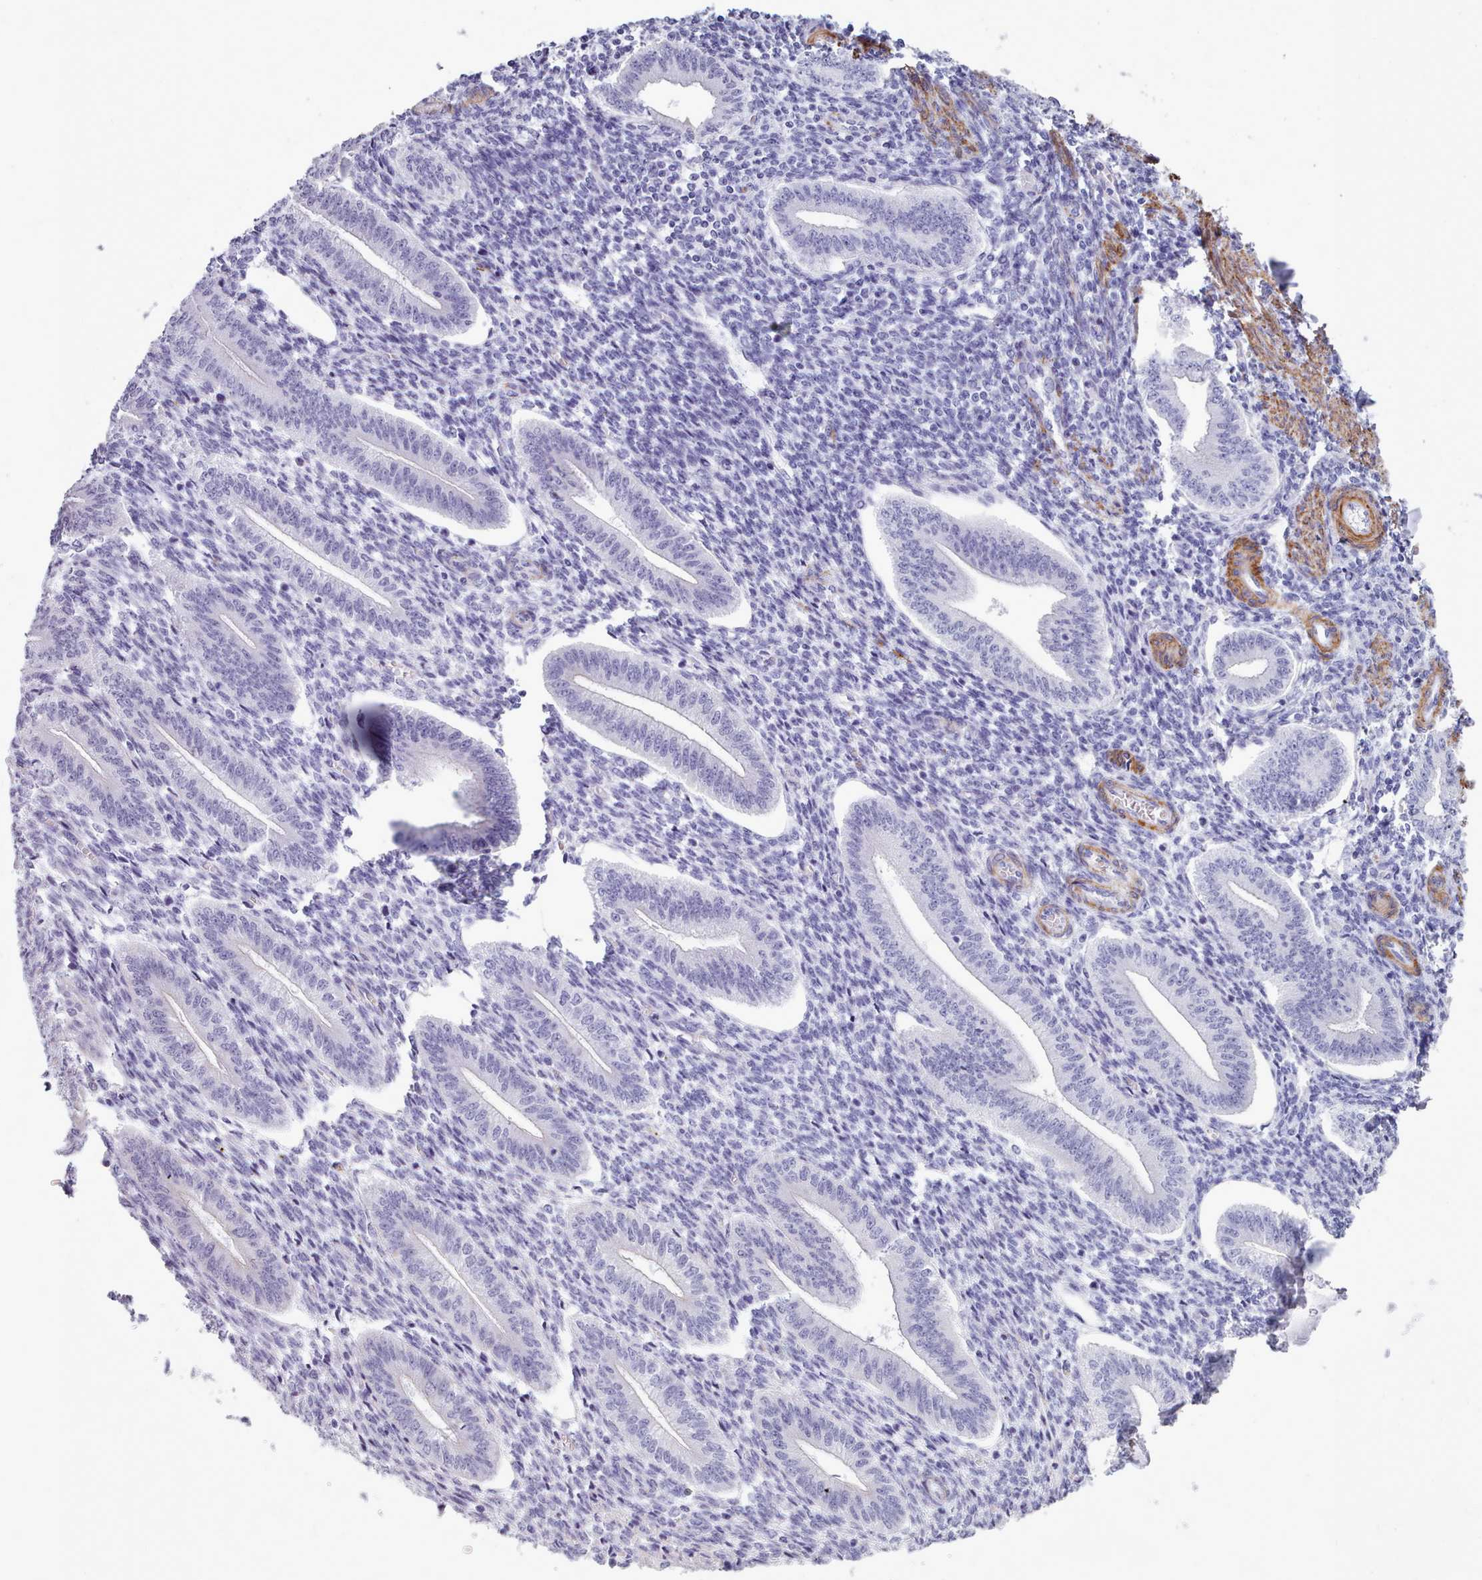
{"staining": {"intensity": "negative", "quantity": "none", "location": "none"}, "tissue": "endometrium", "cell_type": "Cells in endometrial stroma", "image_type": "normal", "snomed": [{"axis": "morphology", "description": "Normal tissue, NOS"}, {"axis": "topography", "description": "Endometrium"}], "caption": "Immunohistochemistry (IHC) micrograph of benign endometrium: human endometrium stained with DAB (3,3'-diaminobenzidine) exhibits no significant protein staining in cells in endometrial stroma.", "gene": "FPGS", "patient": {"sex": "female", "age": 34}}